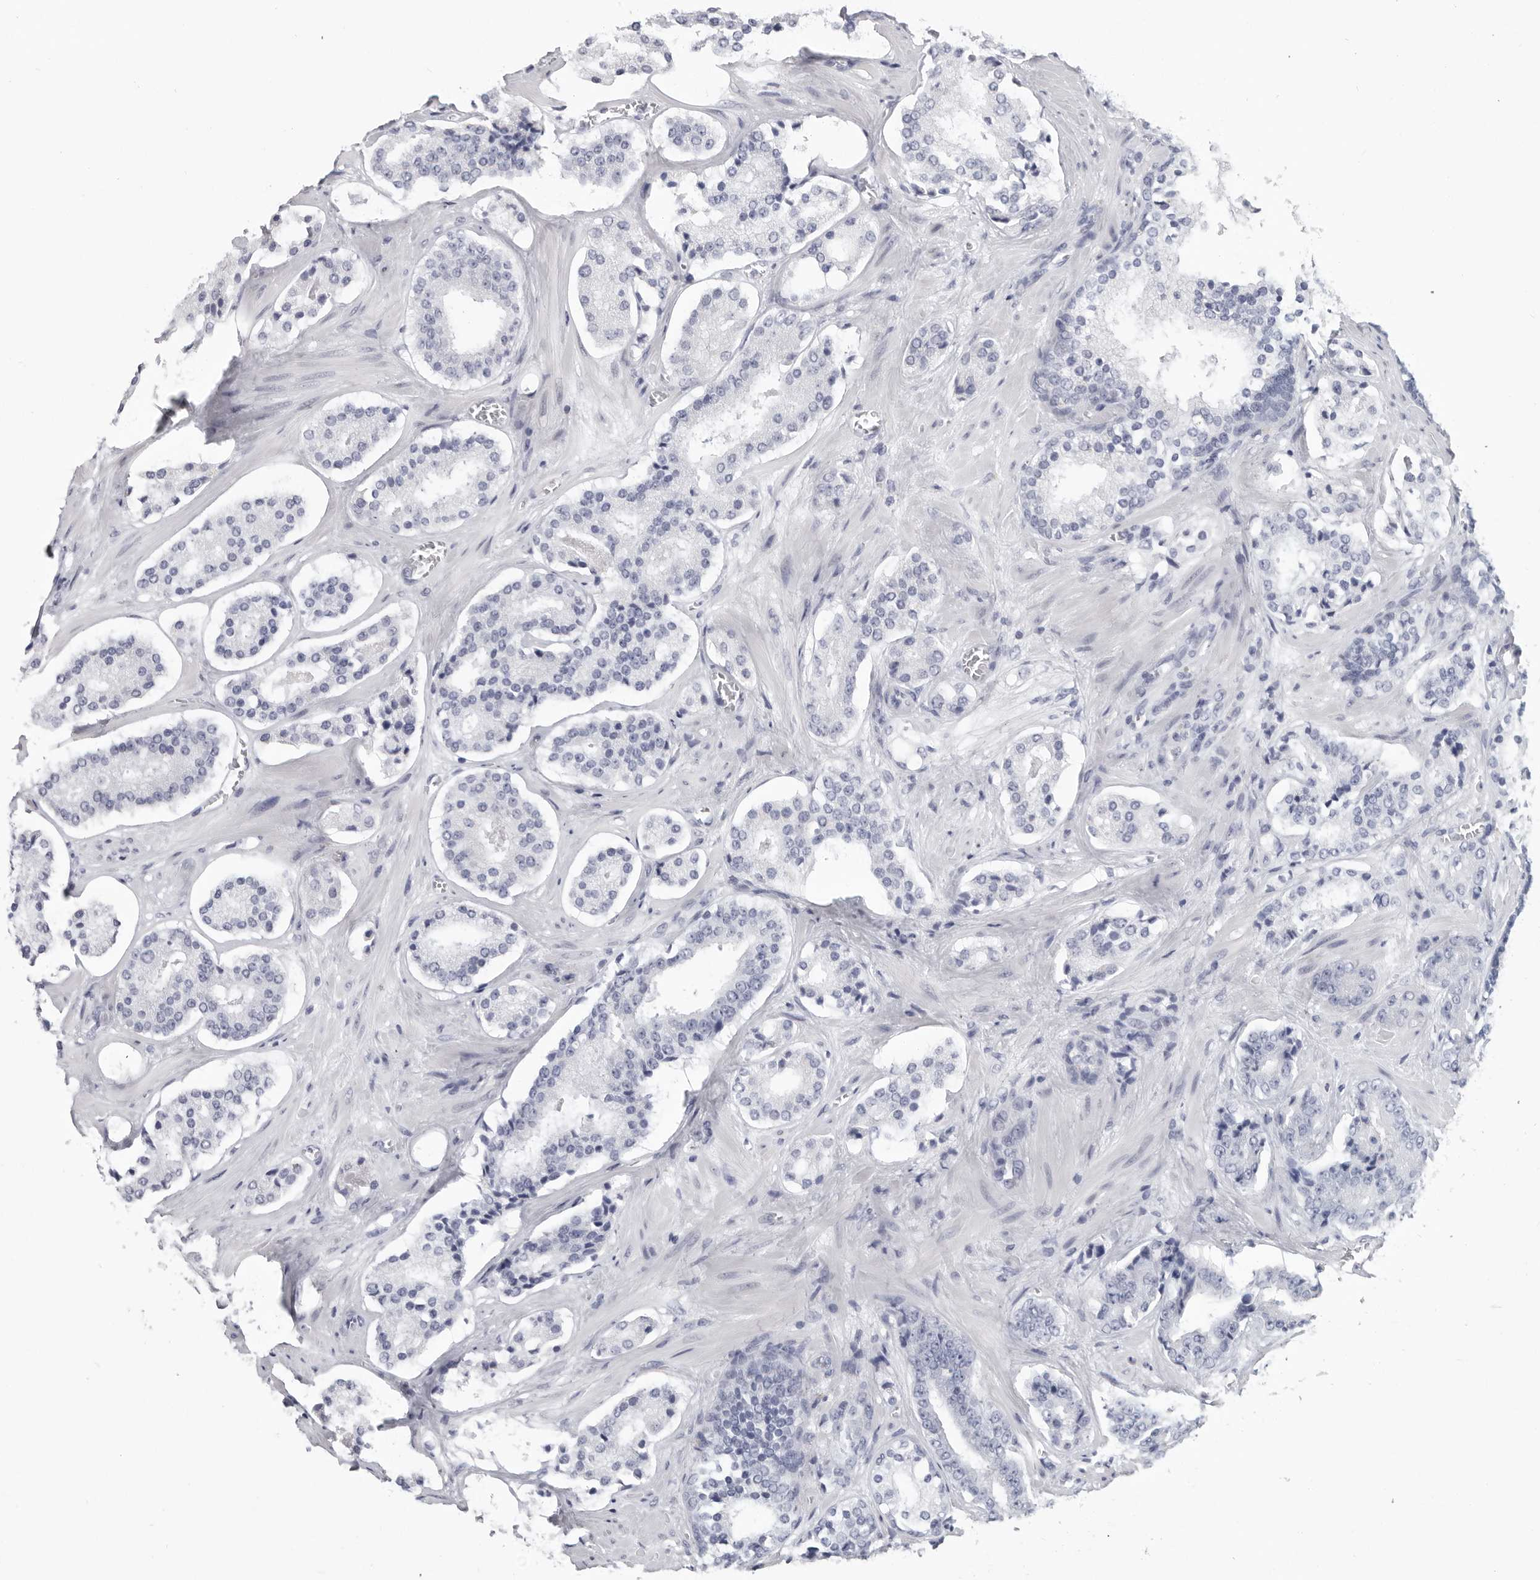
{"staining": {"intensity": "negative", "quantity": "none", "location": "none"}, "tissue": "prostate cancer", "cell_type": "Tumor cells", "image_type": "cancer", "snomed": [{"axis": "morphology", "description": "Adenocarcinoma, High grade"}, {"axis": "topography", "description": "Prostate"}], "caption": "A high-resolution image shows immunohistochemistry (IHC) staining of prostate cancer (high-grade adenocarcinoma), which demonstrates no significant staining in tumor cells.", "gene": "WRAP73", "patient": {"sex": "male", "age": 60}}